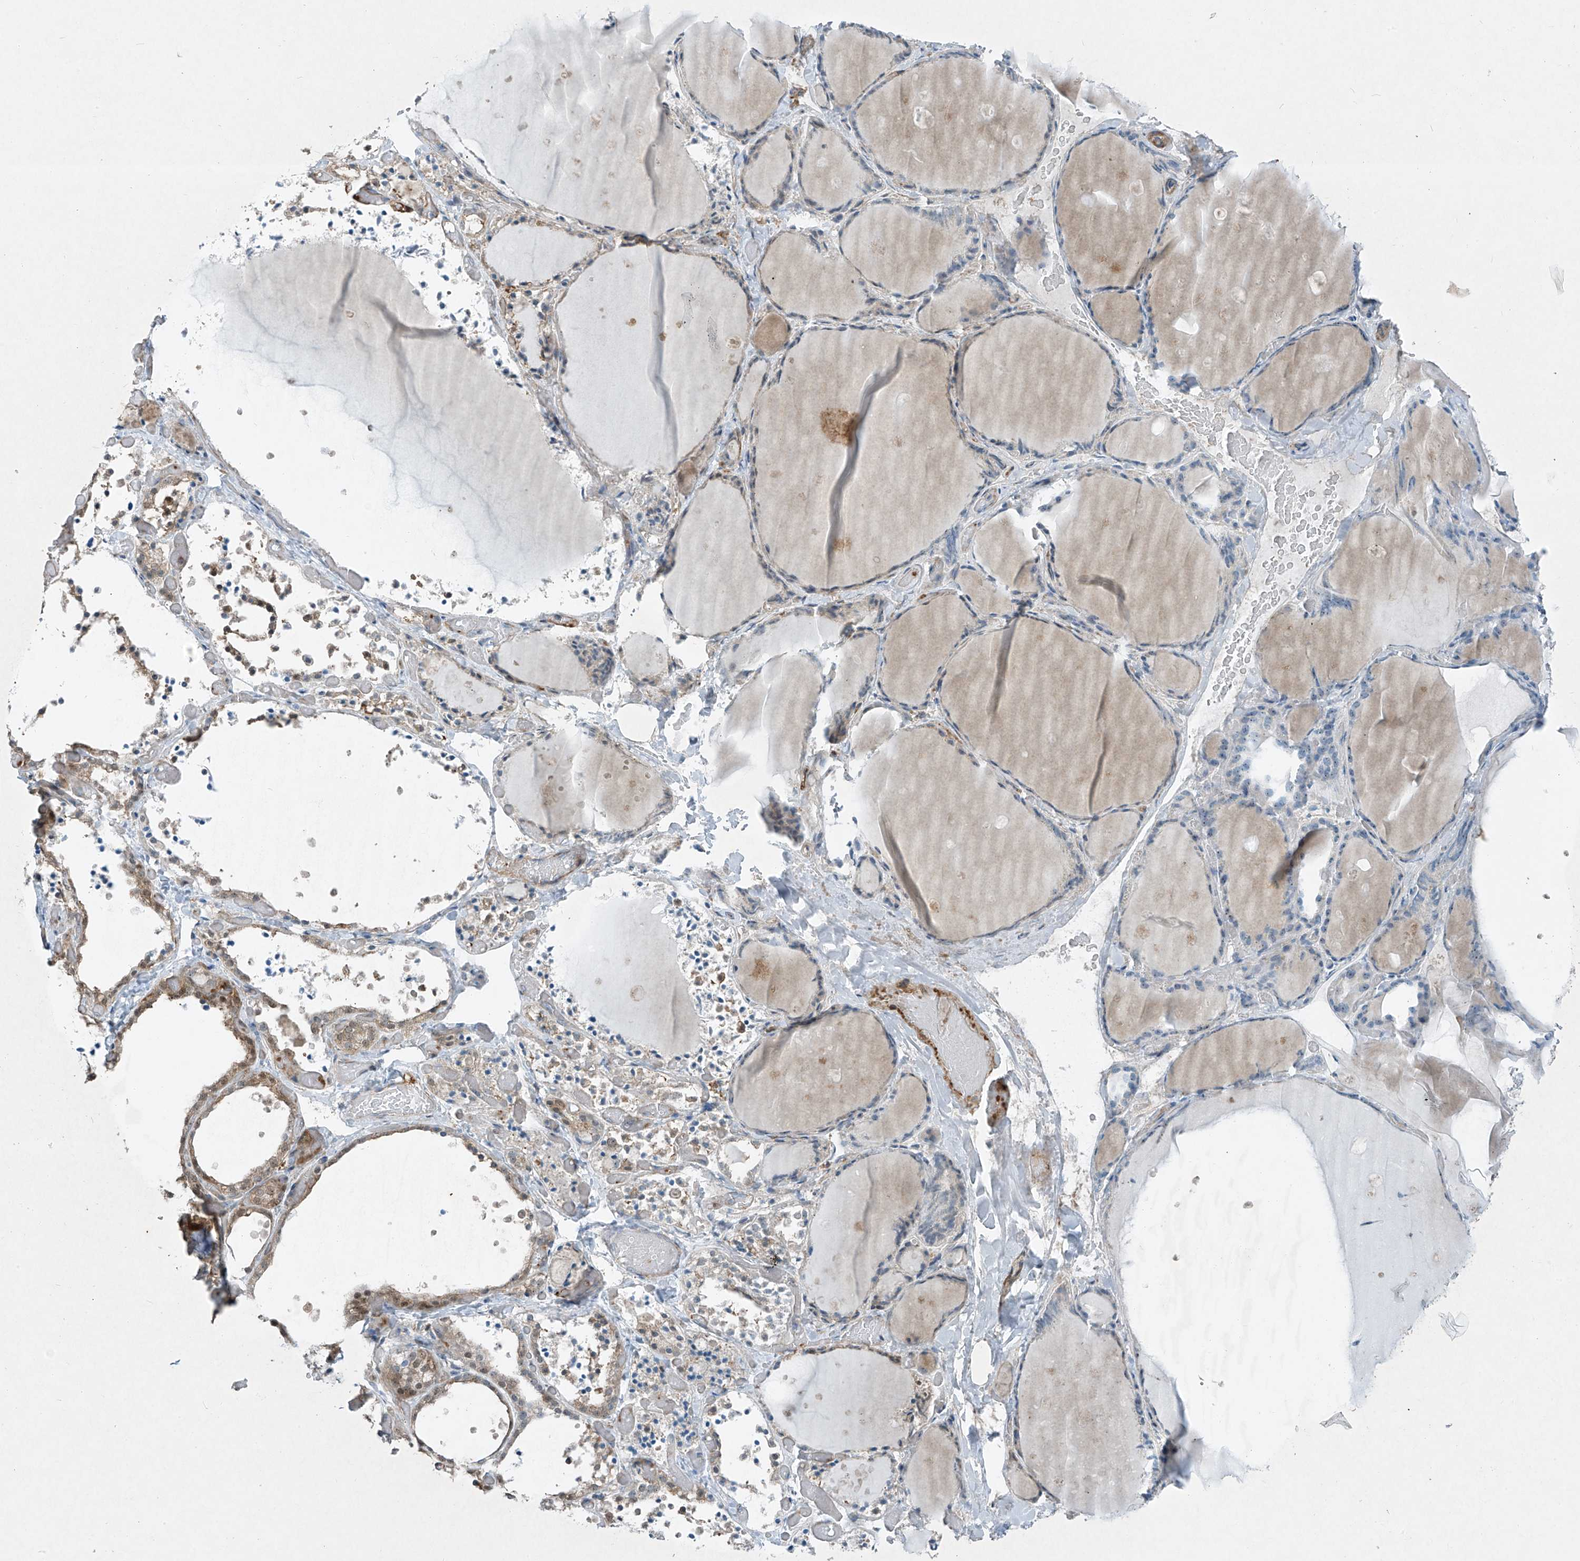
{"staining": {"intensity": "moderate", "quantity": "25%-75%", "location": "cytoplasmic/membranous,nuclear"}, "tissue": "thyroid gland", "cell_type": "Glandular cells", "image_type": "normal", "snomed": [{"axis": "morphology", "description": "Normal tissue, NOS"}, {"axis": "topography", "description": "Thyroid gland"}], "caption": "IHC photomicrograph of benign thyroid gland stained for a protein (brown), which demonstrates medium levels of moderate cytoplasmic/membranous,nuclear expression in about 25%-75% of glandular cells.", "gene": "PPCS", "patient": {"sex": "female", "age": 44}}